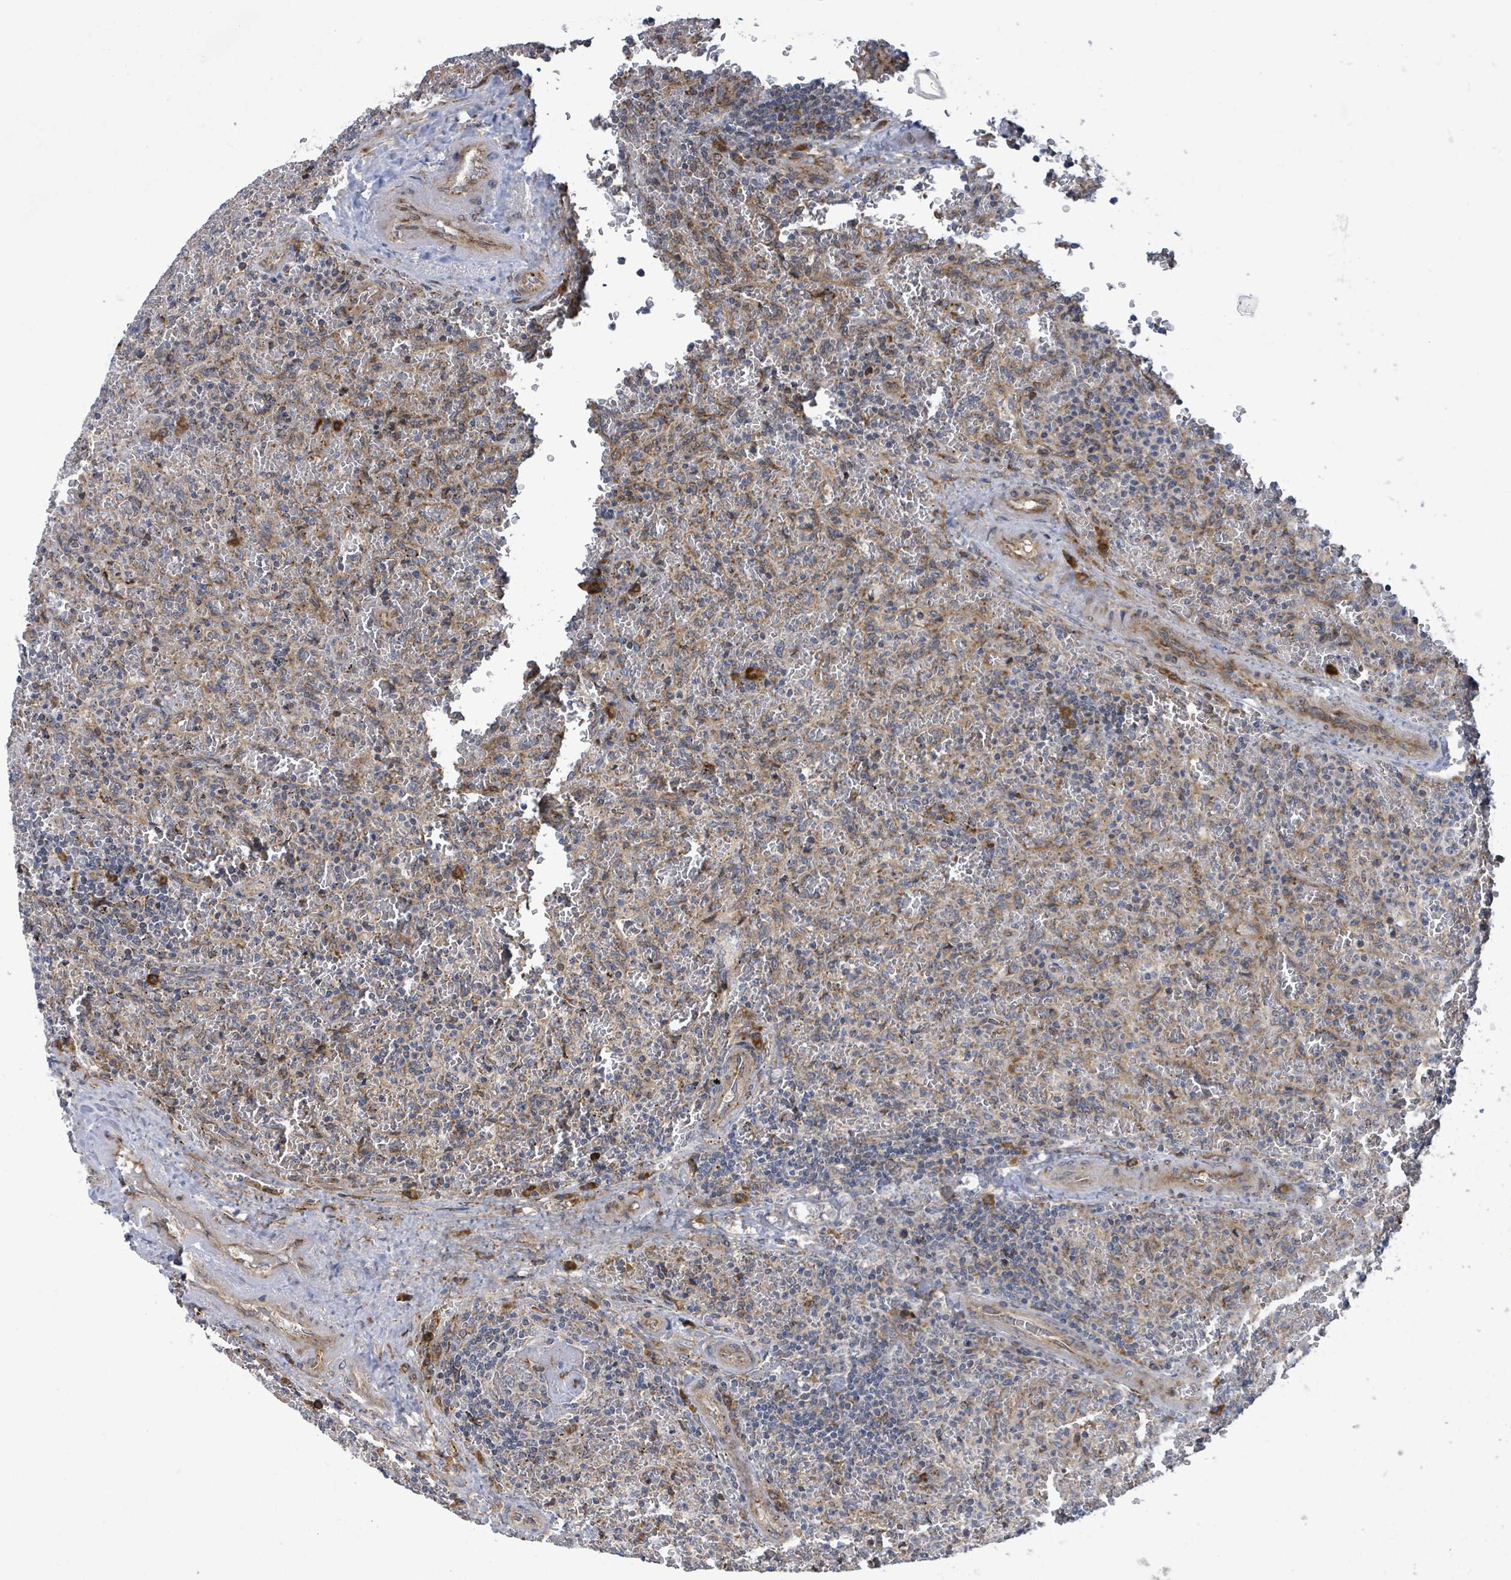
{"staining": {"intensity": "weak", "quantity": "<25%", "location": "cytoplasmic/membranous"}, "tissue": "lymphoma", "cell_type": "Tumor cells", "image_type": "cancer", "snomed": [{"axis": "morphology", "description": "Malignant lymphoma, non-Hodgkin's type, Low grade"}, {"axis": "topography", "description": "Spleen"}], "caption": "Immunohistochemistry photomicrograph of low-grade malignant lymphoma, non-Hodgkin's type stained for a protein (brown), which reveals no staining in tumor cells.", "gene": "NOMO1", "patient": {"sex": "female", "age": 64}}